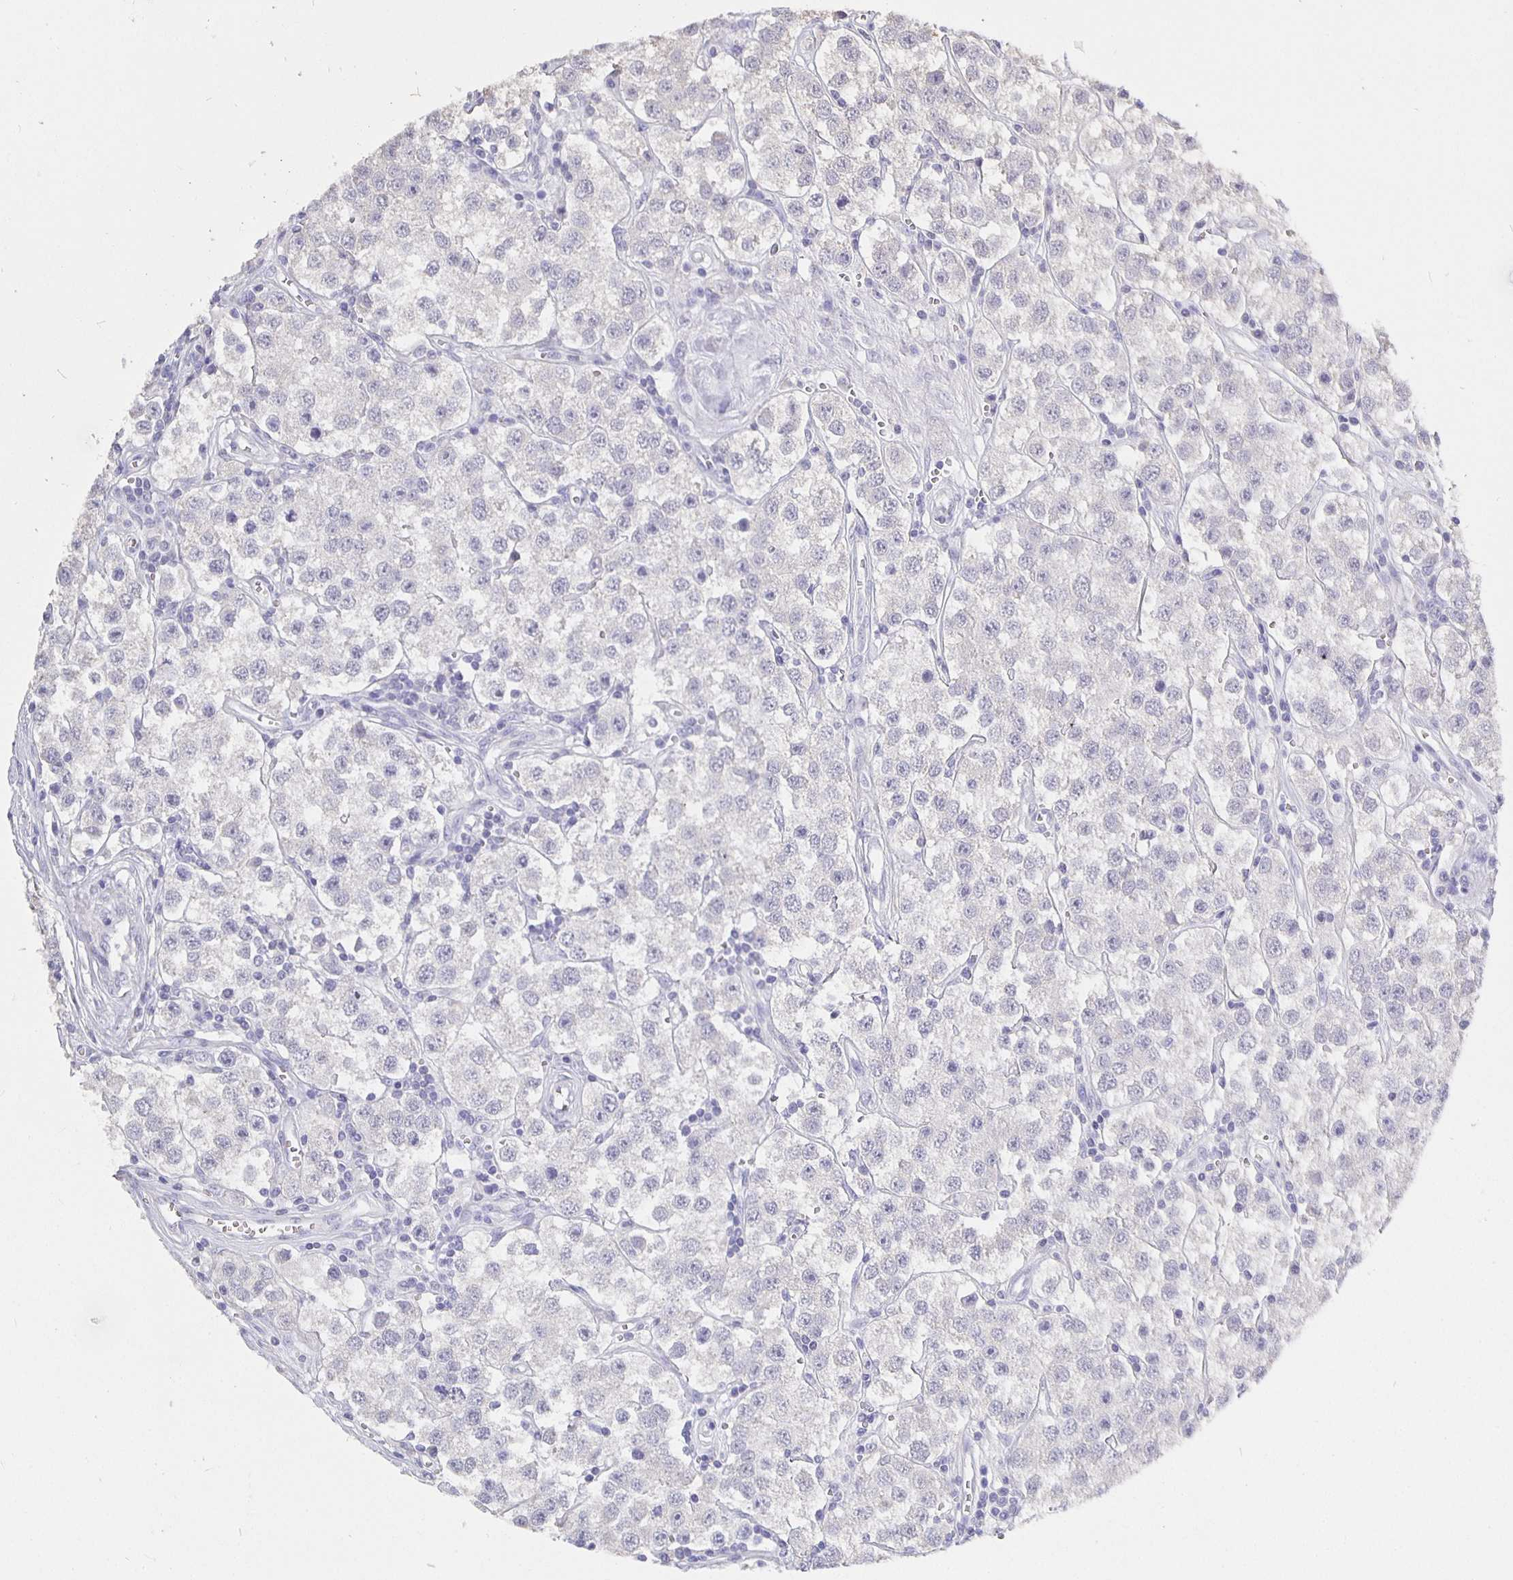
{"staining": {"intensity": "negative", "quantity": "none", "location": "none"}, "tissue": "testis cancer", "cell_type": "Tumor cells", "image_type": "cancer", "snomed": [{"axis": "morphology", "description": "Seminoma, NOS"}, {"axis": "topography", "description": "Testis"}], "caption": "An IHC image of testis cancer (seminoma) is shown. There is no staining in tumor cells of testis cancer (seminoma).", "gene": "CFAP74", "patient": {"sex": "male", "age": 34}}